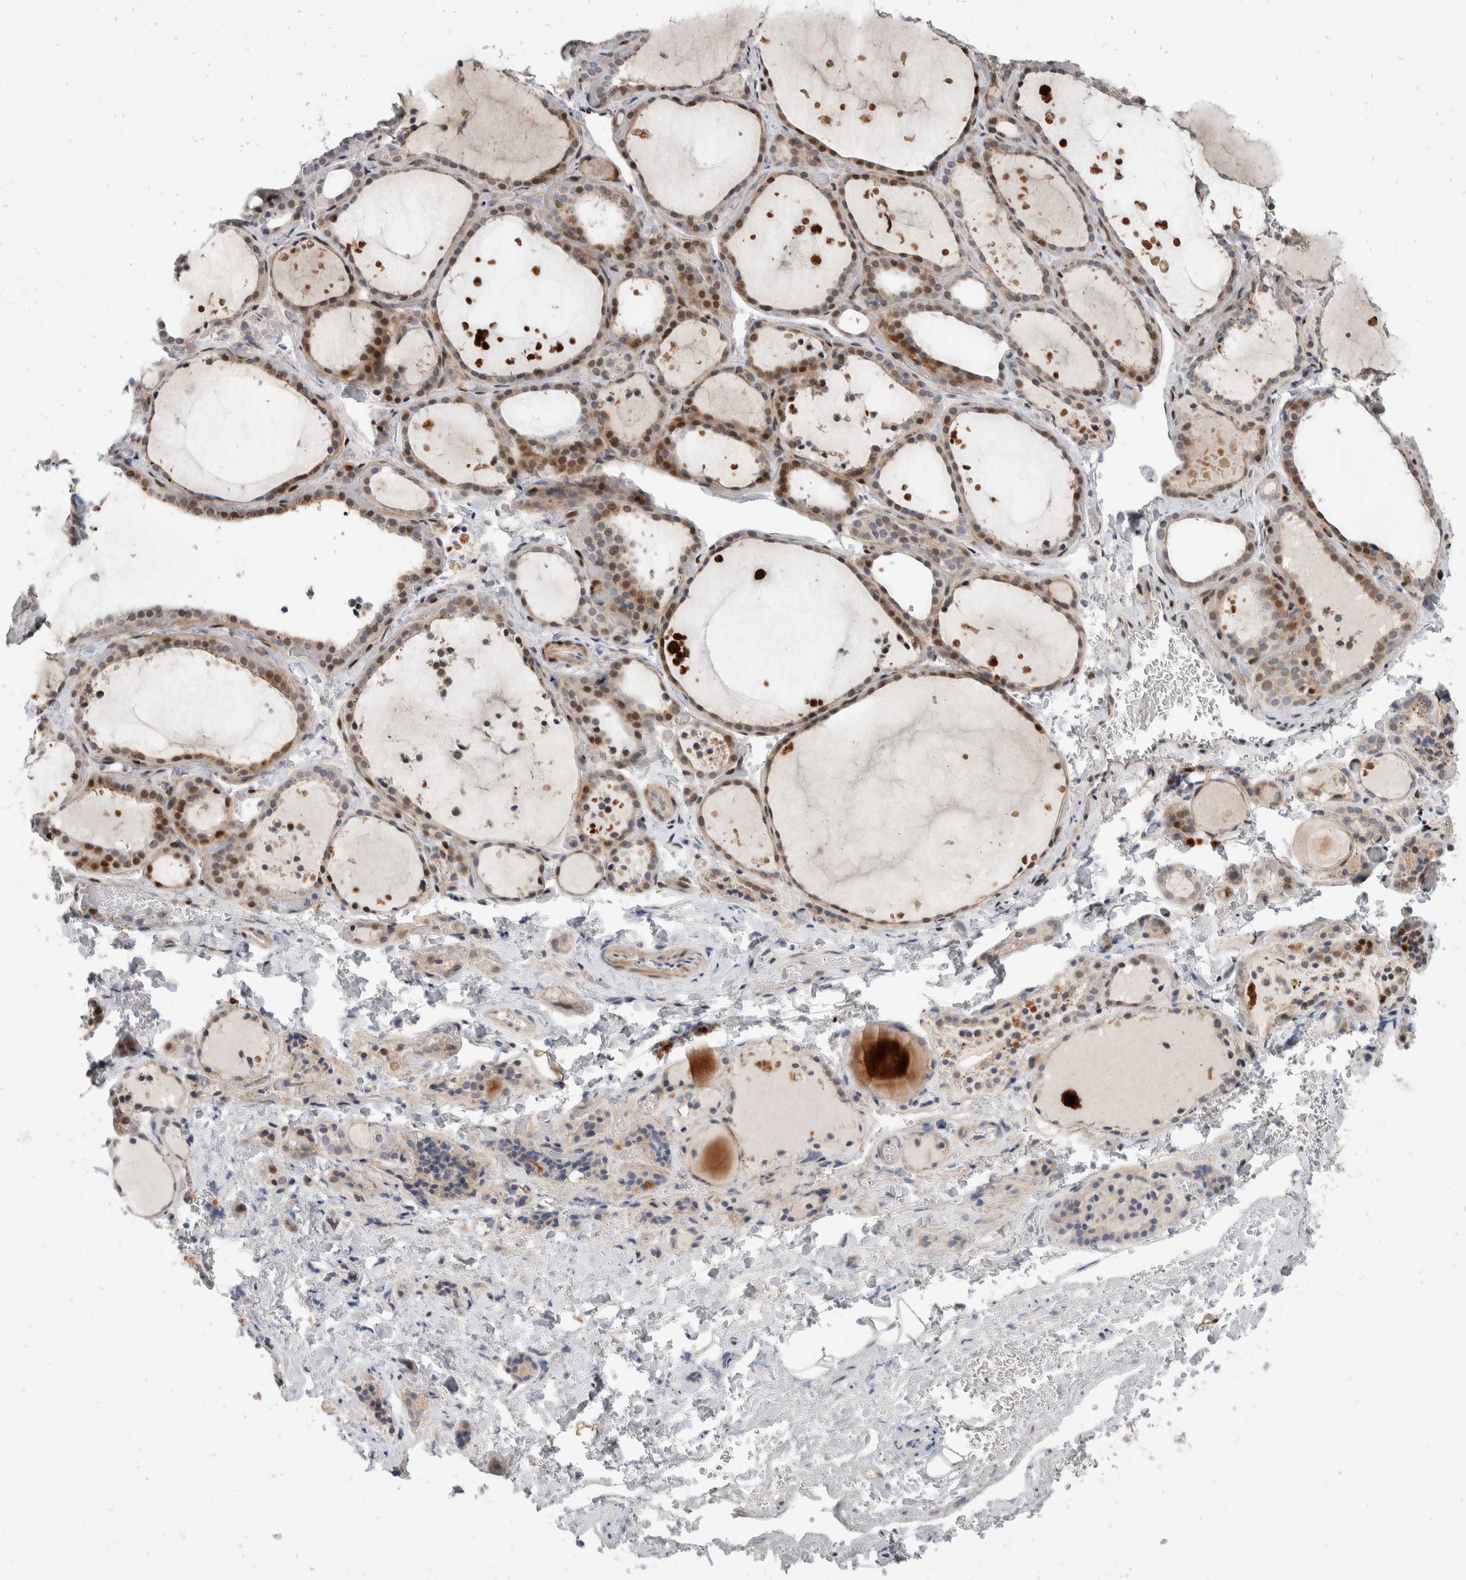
{"staining": {"intensity": "moderate", "quantity": "25%-75%", "location": "cytoplasmic/membranous,nuclear"}, "tissue": "thyroid gland", "cell_type": "Glandular cells", "image_type": "normal", "snomed": [{"axis": "morphology", "description": "Normal tissue, NOS"}, {"axis": "topography", "description": "Thyroid gland"}], "caption": "Thyroid gland stained for a protein (brown) exhibits moderate cytoplasmic/membranous,nuclear positive positivity in approximately 25%-75% of glandular cells.", "gene": "ZNF703", "patient": {"sex": "female", "age": 44}}